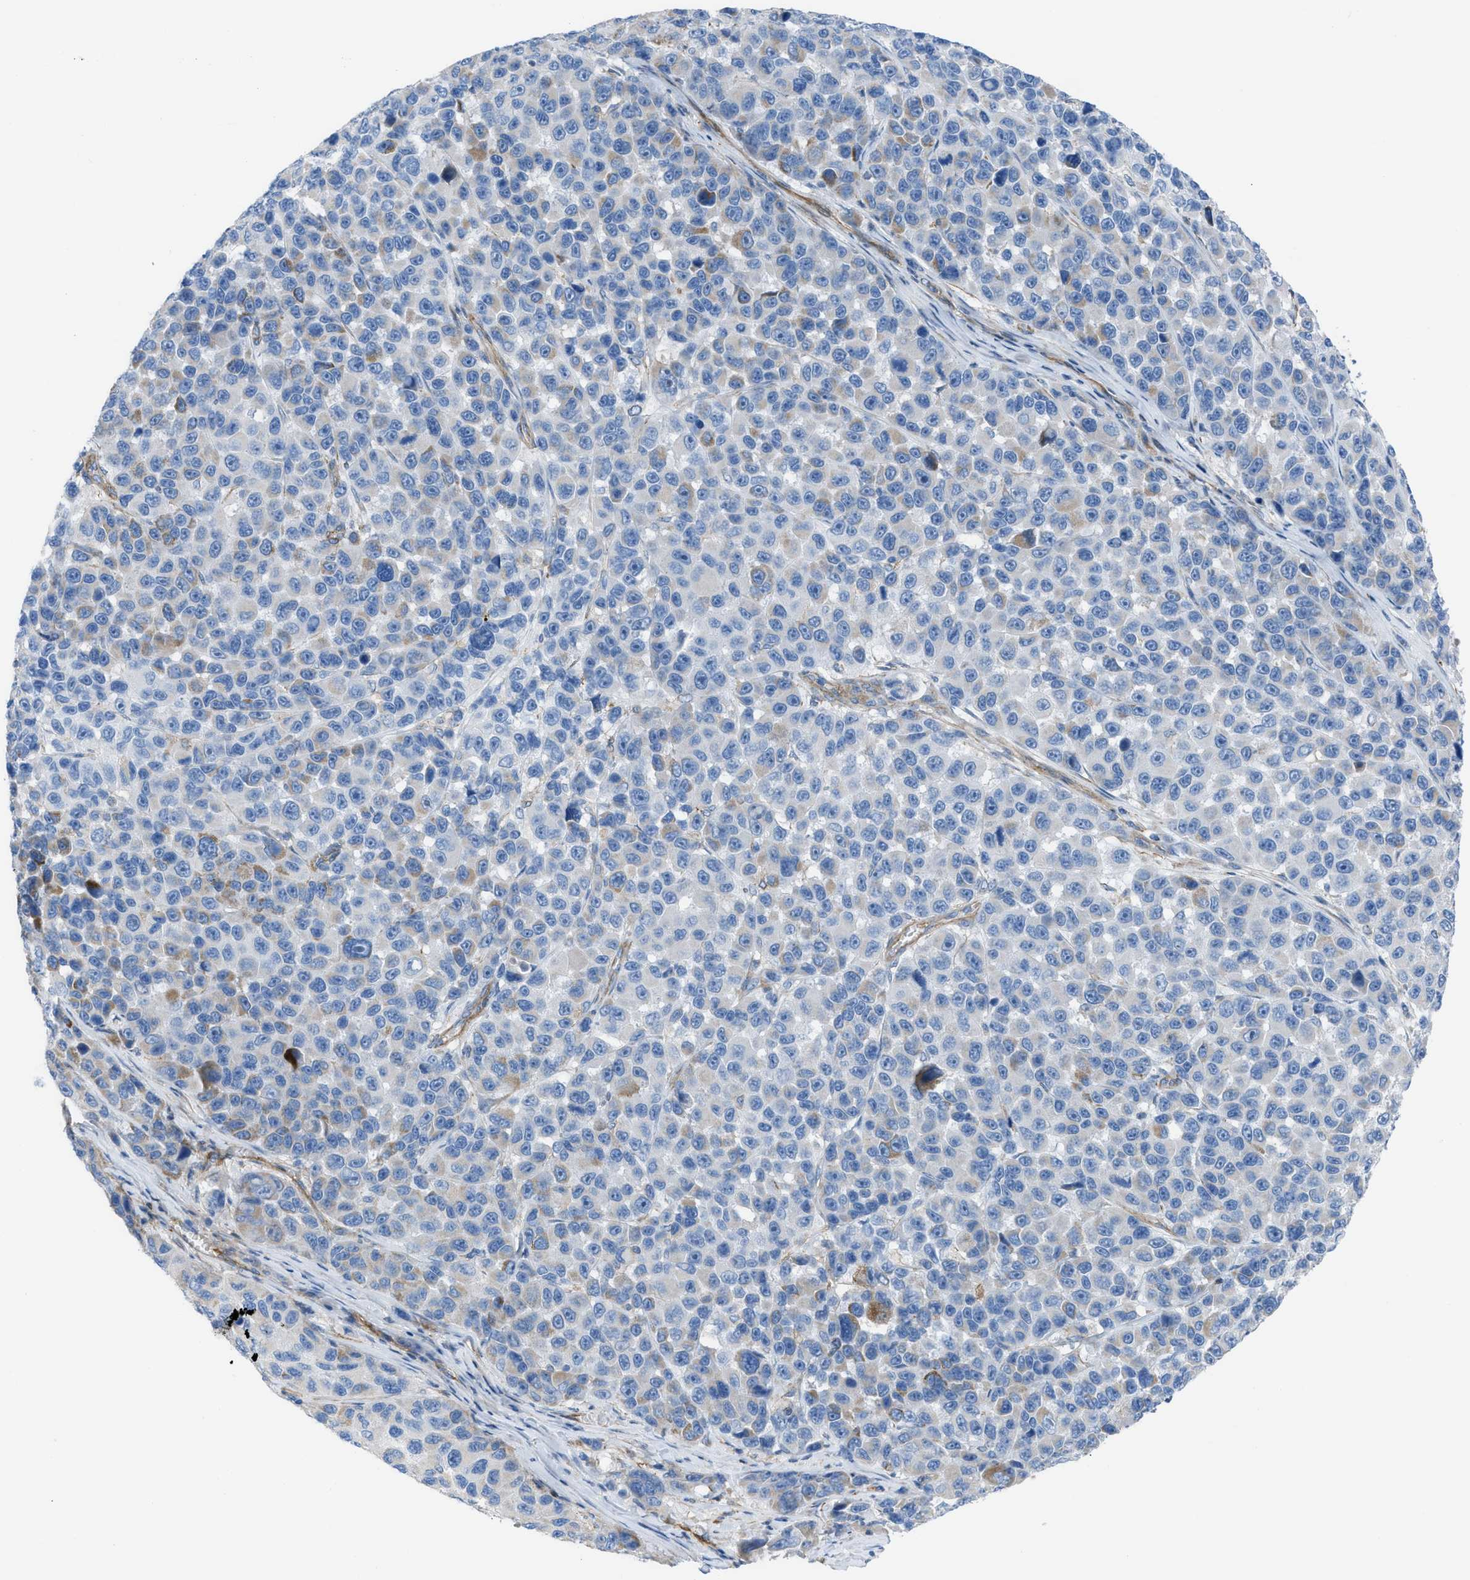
{"staining": {"intensity": "weak", "quantity": "<25%", "location": "cytoplasmic/membranous"}, "tissue": "melanoma", "cell_type": "Tumor cells", "image_type": "cancer", "snomed": [{"axis": "morphology", "description": "Malignant melanoma, NOS"}, {"axis": "topography", "description": "Skin"}], "caption": "Human melanoma stained for a protein using IHC reveals no expression in tumor cells.", "gene": "KCNH7", "patient": {"sex": "male", "age": 53}}